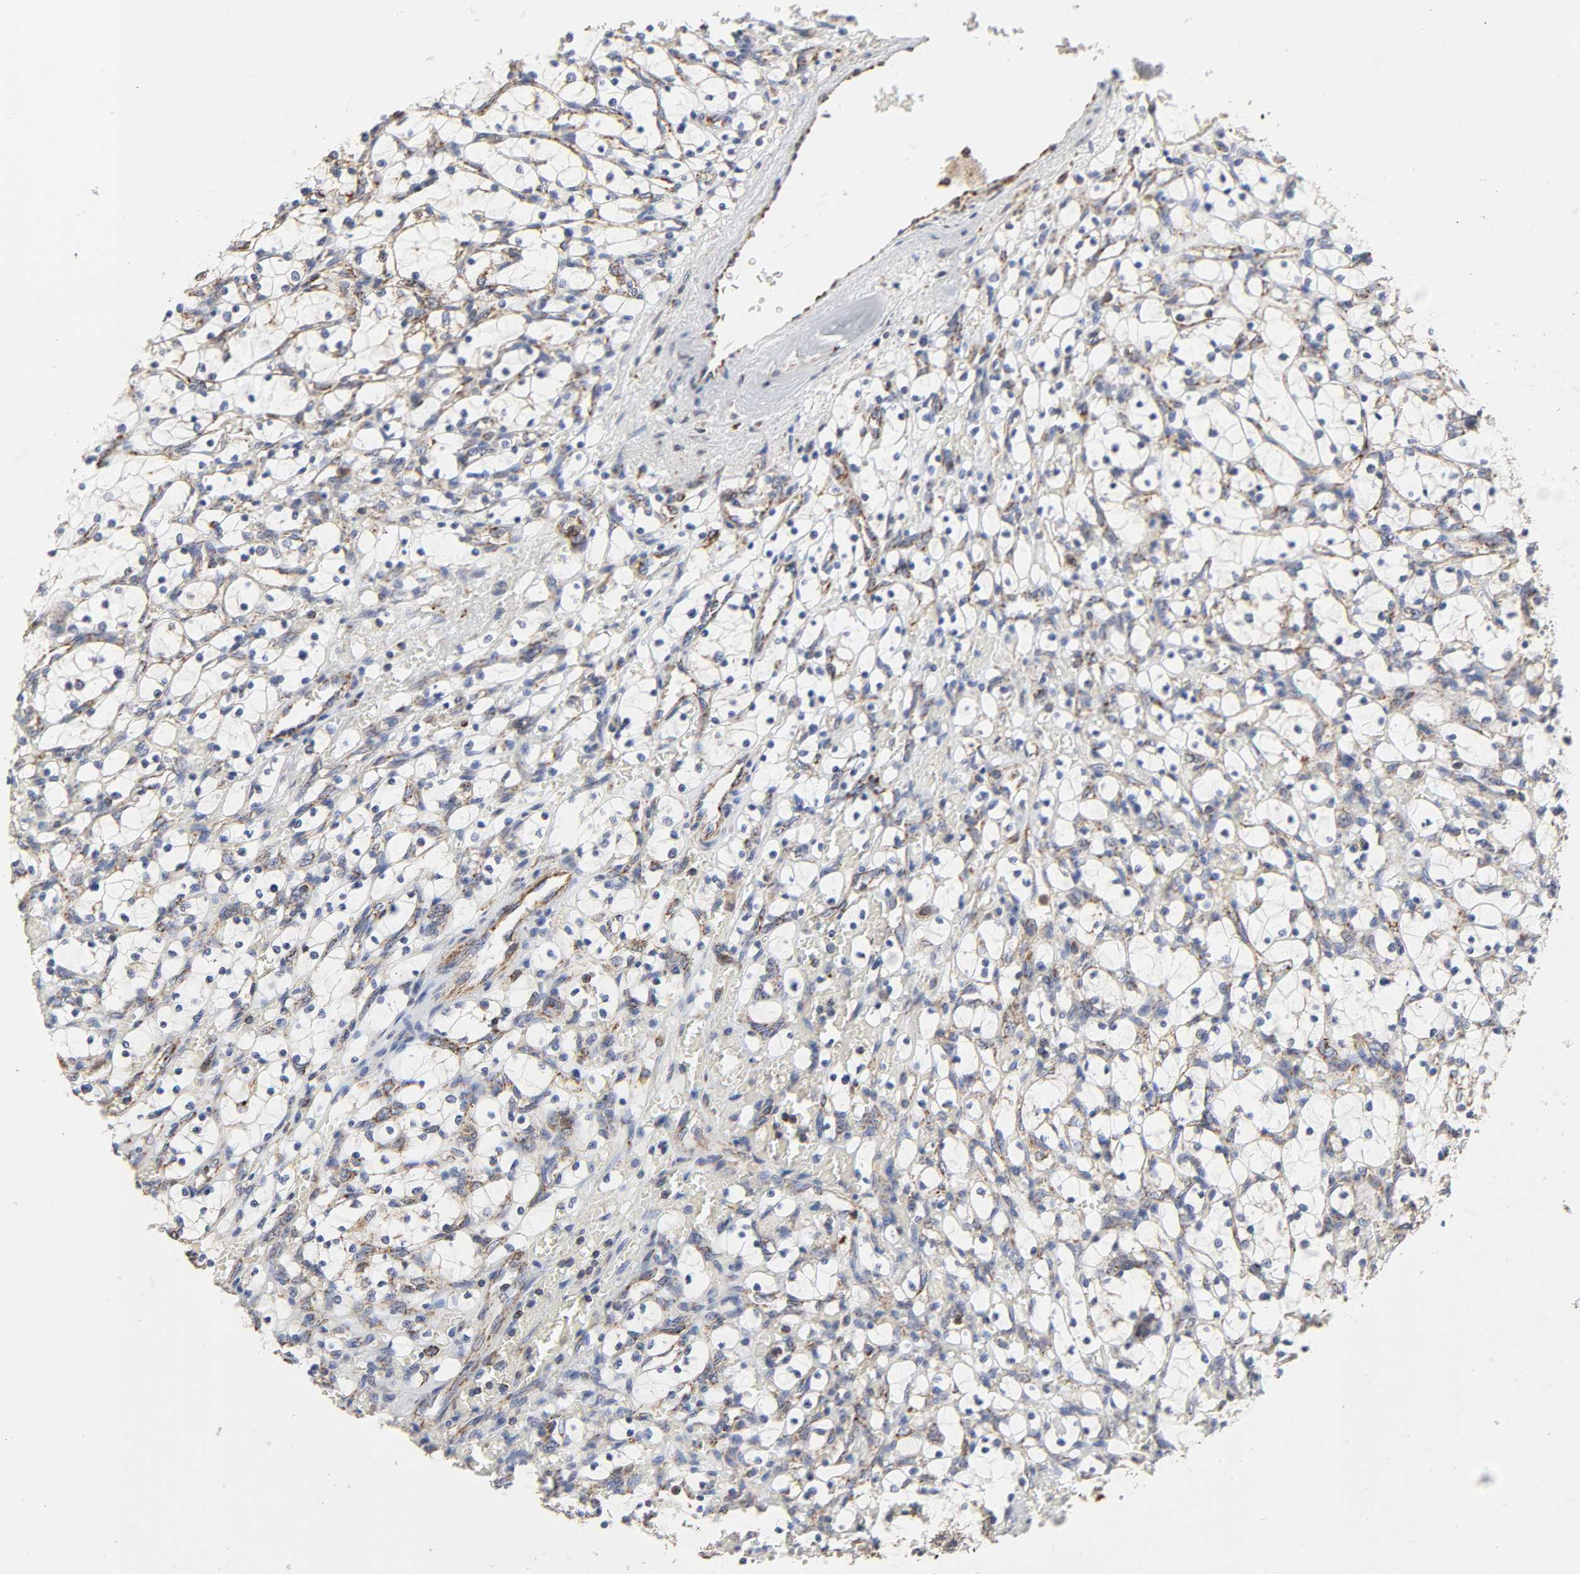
{"staining": {"intensity": "moderate", "quantity": "25%-75%", "location": "cytoplasmic/membranous"}, "tissue": "renal cancer", "cell_type": "Tumor cells", "image_type": "cancer", "snomed": [{"axis": "morphology", "description": "Adenocarcinoma, NOS"}, {"axis": "topography", "description": "Kidney"}], "caption": "Approximately 25%-75% of tumor cells in human adenocarcinoma (renal) show moderate cytoplasmic/membranous protein expression as visualized by brown immunohistochemical staining.", "gene": "COX6B1", "patient": {"sex": "female", "age": 69}}